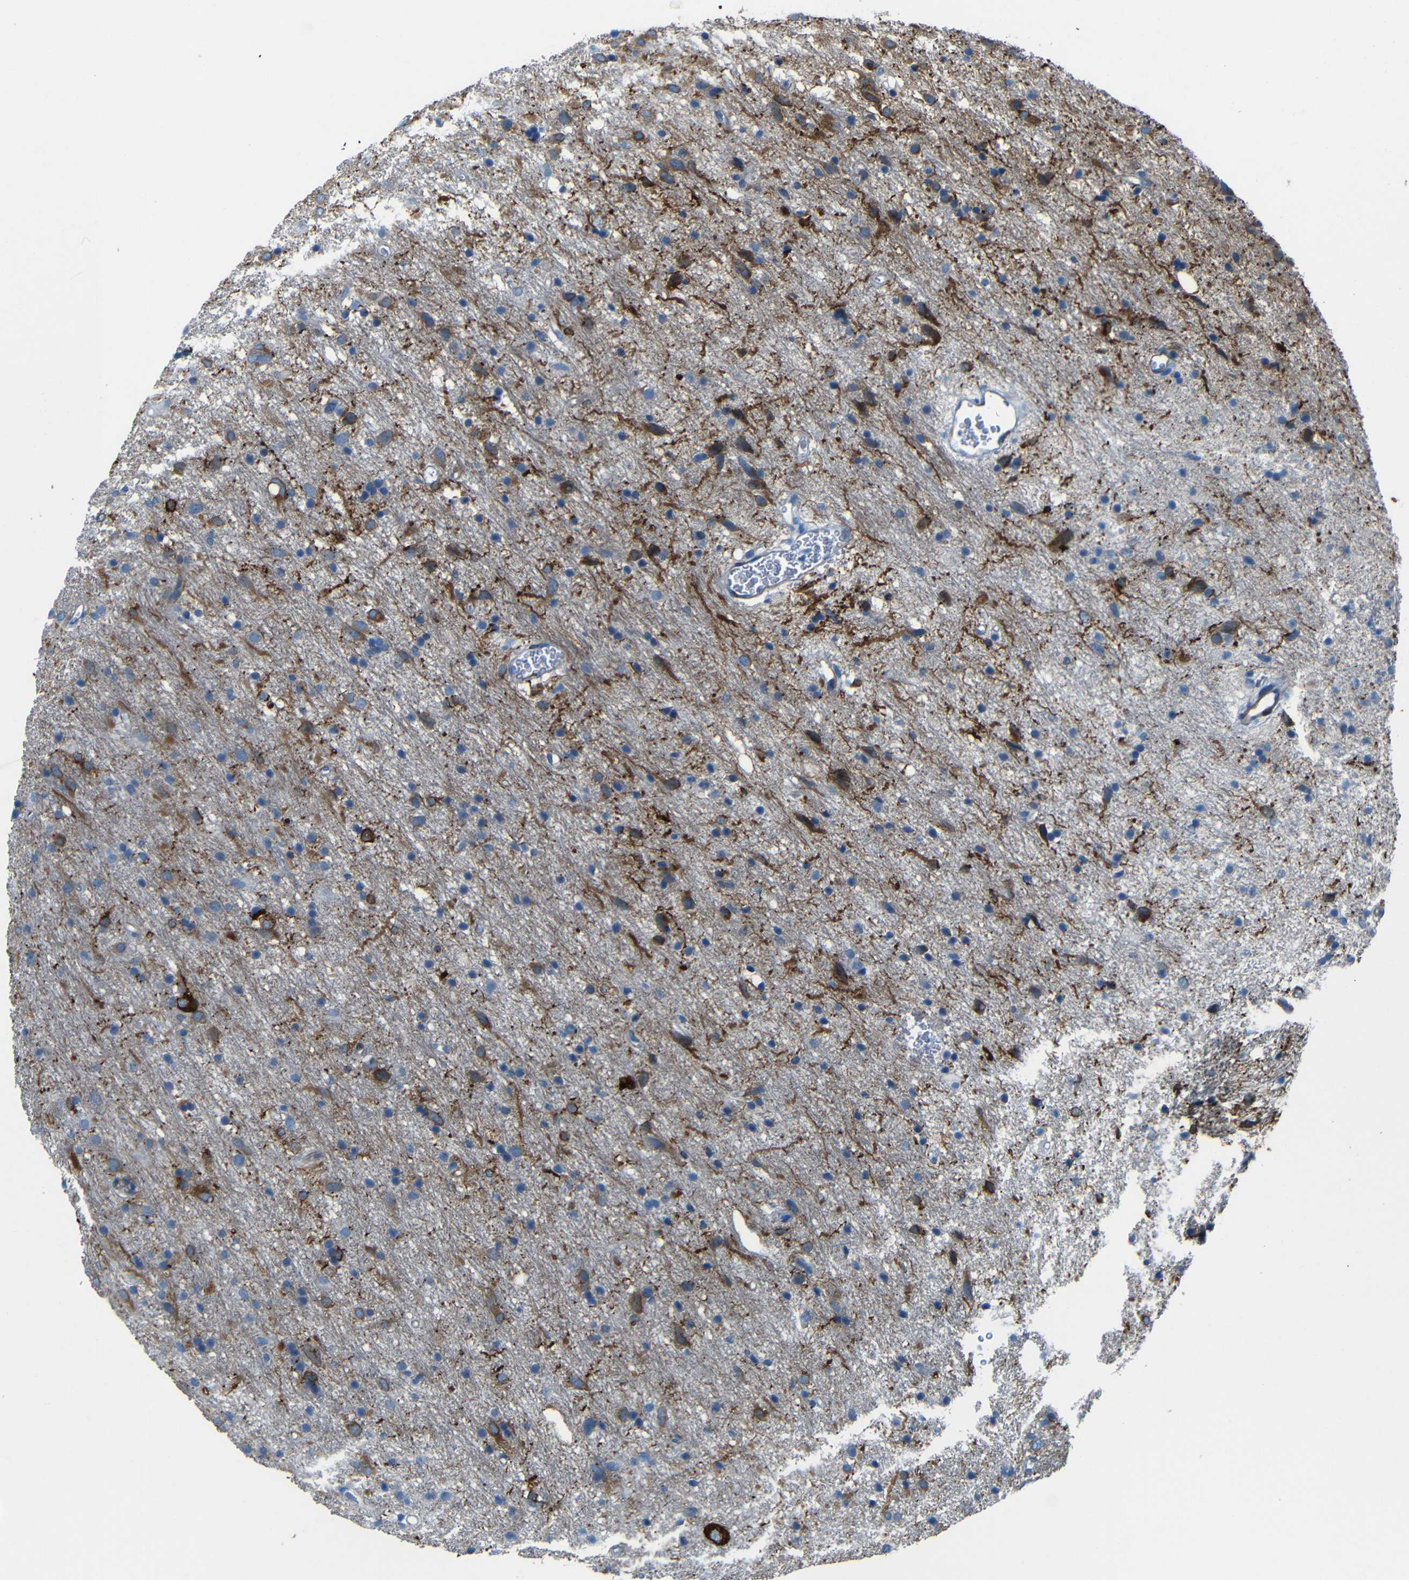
{"staining": {"intensity": "moderate", "quantity": "25%-75%", "location": "cytoplasmic/membranous"}, "tissue": "glioma", "cell_type": "Tumor cells", "image_type": "cancer", "snomed": [{"axis": "morphology", "description": "Glioma, malignant, Low grade"}, {"axis": "topography", "description": "Brain"}], "caption": "A brown stain labels moderate cytoplasmic/membranous staining of a protein in malignant low-grade glioma tumor cells. Nuclei are stained in blue.", "gene": "MAP2", "patient": {"sex": "male", "age": 77}}